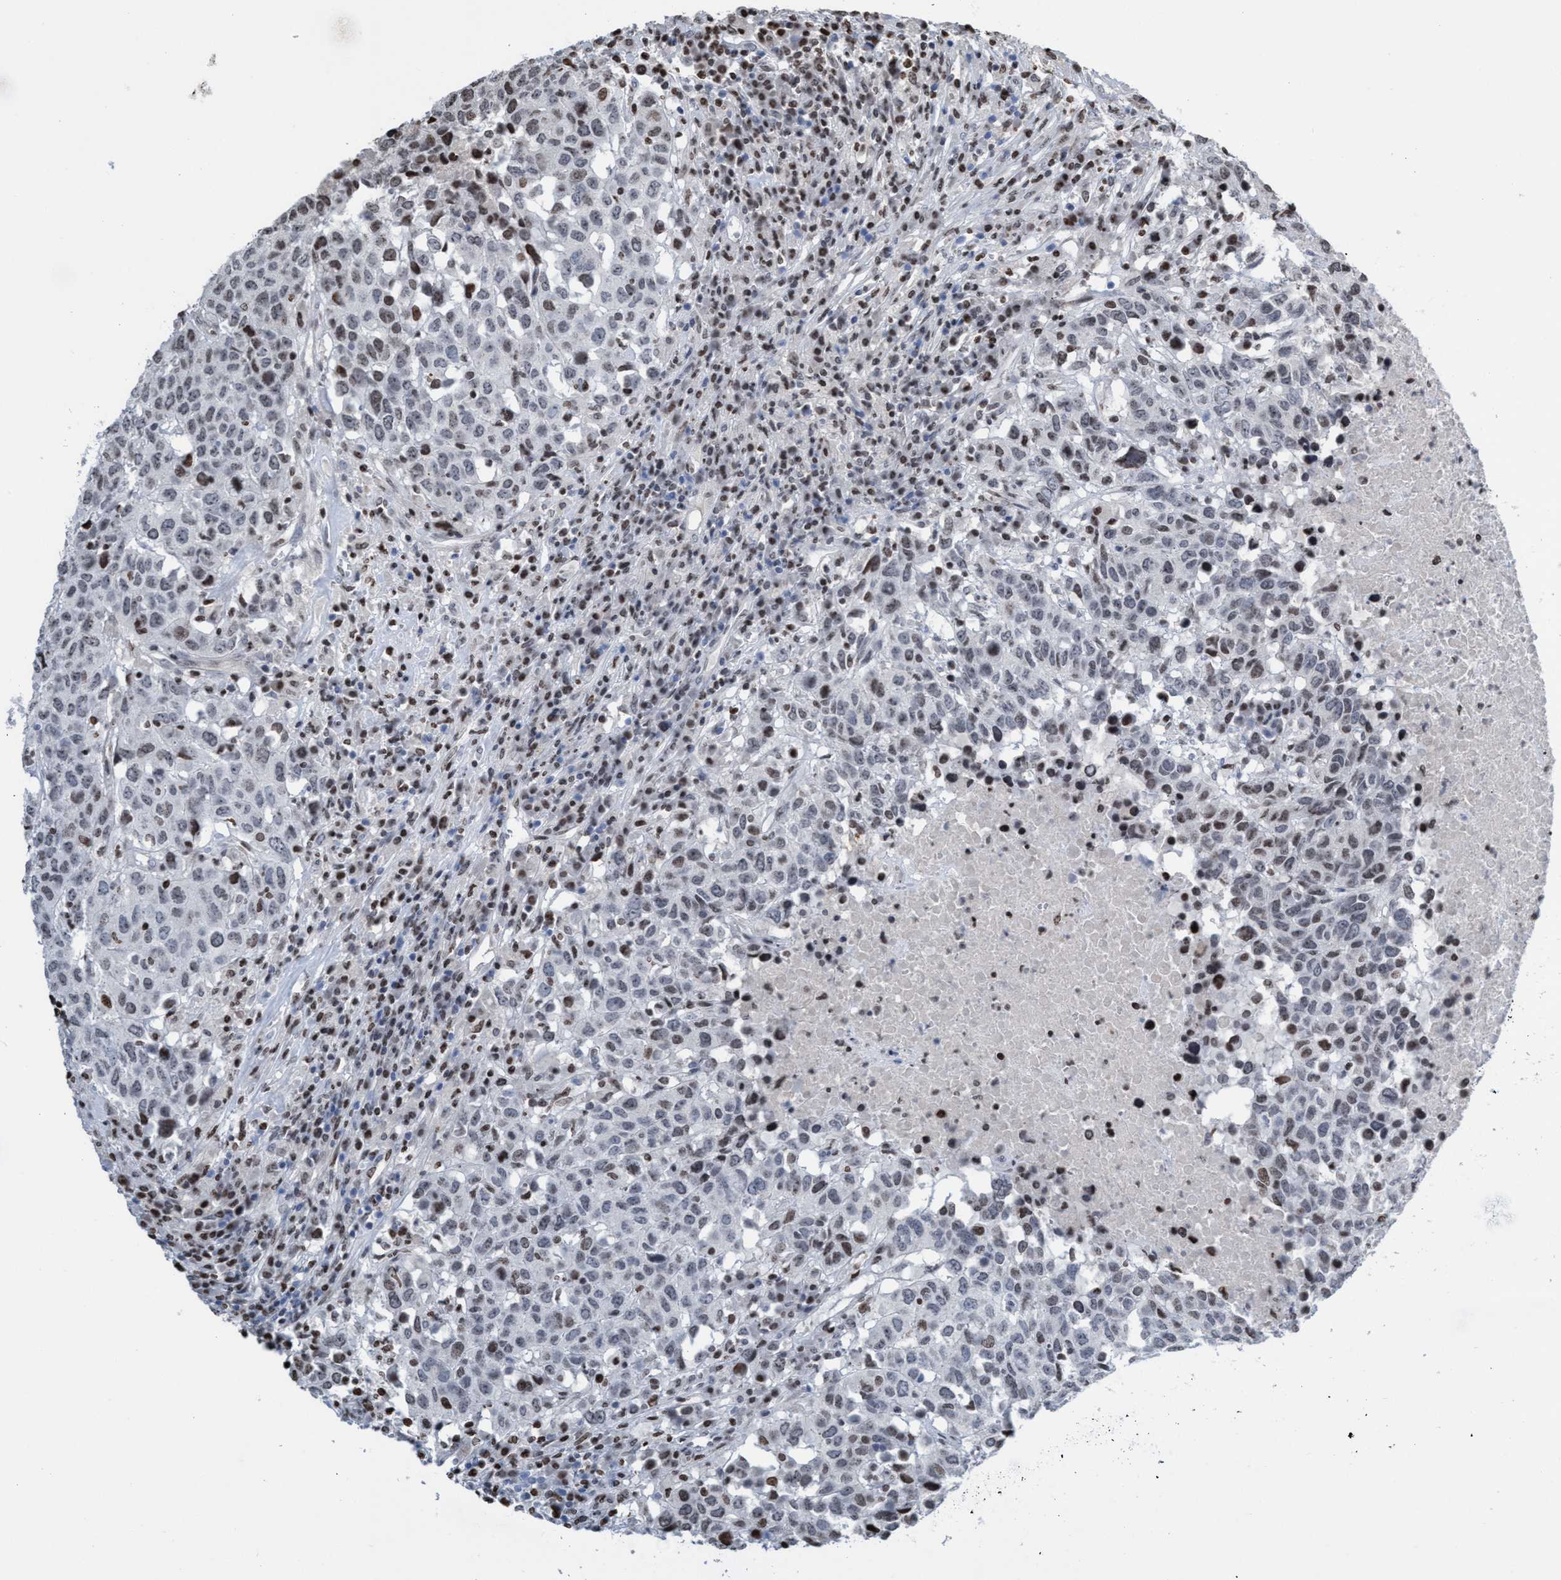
{"staining": {"intensity": "weak", "quantity": "25%-75%", "location": "nuclear"}, "tissue": "head and neck cancer", "cell_type": "Tumor cells", "image_type": "cancer", "snomed": [{"axis": "morphology", "description": "Squamous cell carcinoma, NOS"}, {"axis": "topography", "description": "Head-Neck"}], "caption": "There is low levels of weak nuclear staining in tumor cells of head and neck cancer (squamous cell carcinoma), as demonstrated by immunohistochemical staining (brown color).", "gene": "CBX2", "patient": {"sex": "male", "age": 66}}